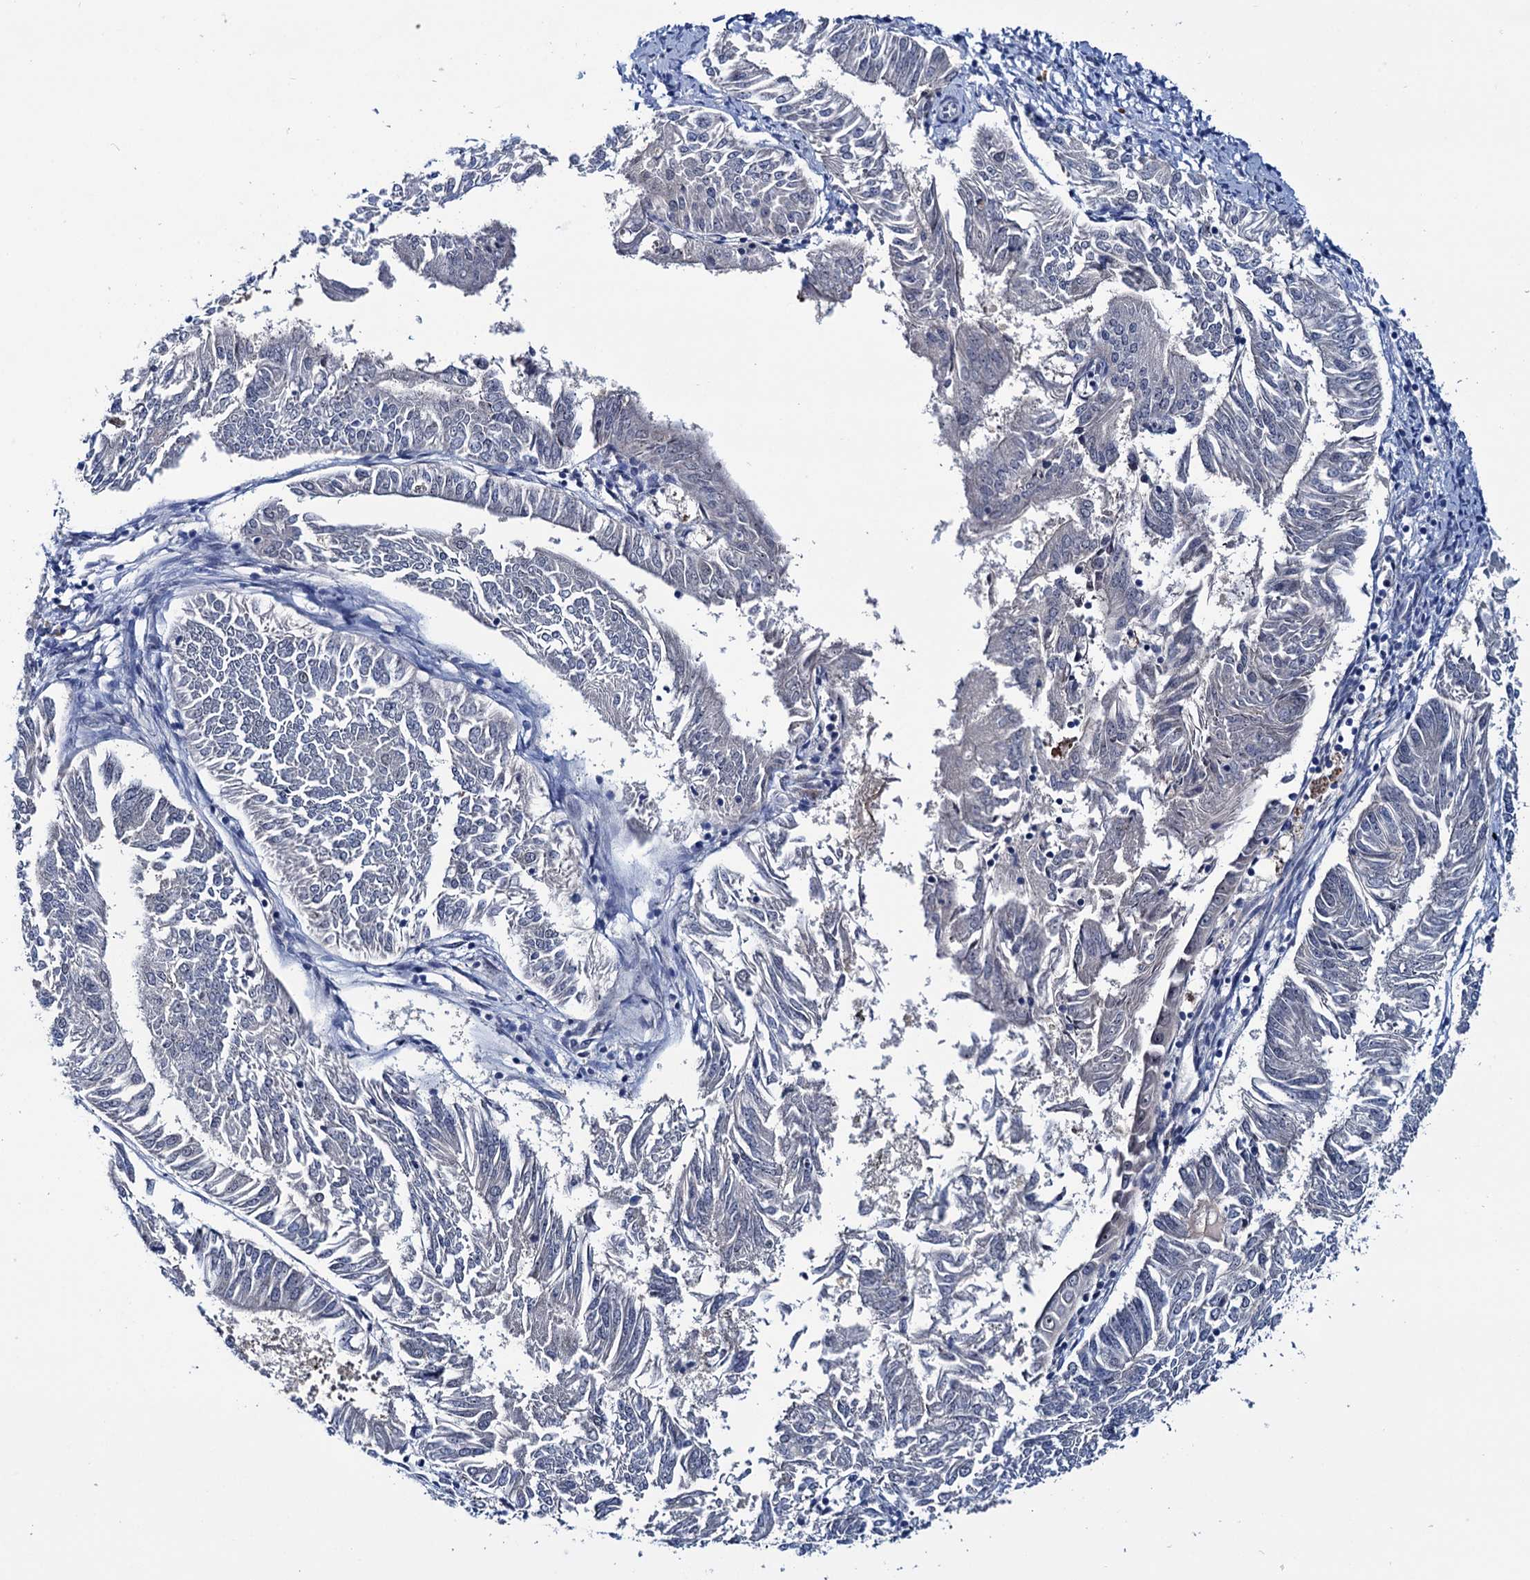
{"staining": {"intensity": "negative", "quantity": "none", "location": "none"}, "tissue": "endometrial cancer", "cell_type": "Tumor cells", "image_type": "cancer", "snomed": [{"axis": "morphology", "description": "Adenocarcinoma, NOS"}, {"axis": "topography", "description": "Endometrium"}], "caption": "Tumor cells are negative for protein expression in human endometrial cancer (adenocarcinoma).", "gene": "EYA4", "patient": {"sex": "female", "age": 58}}